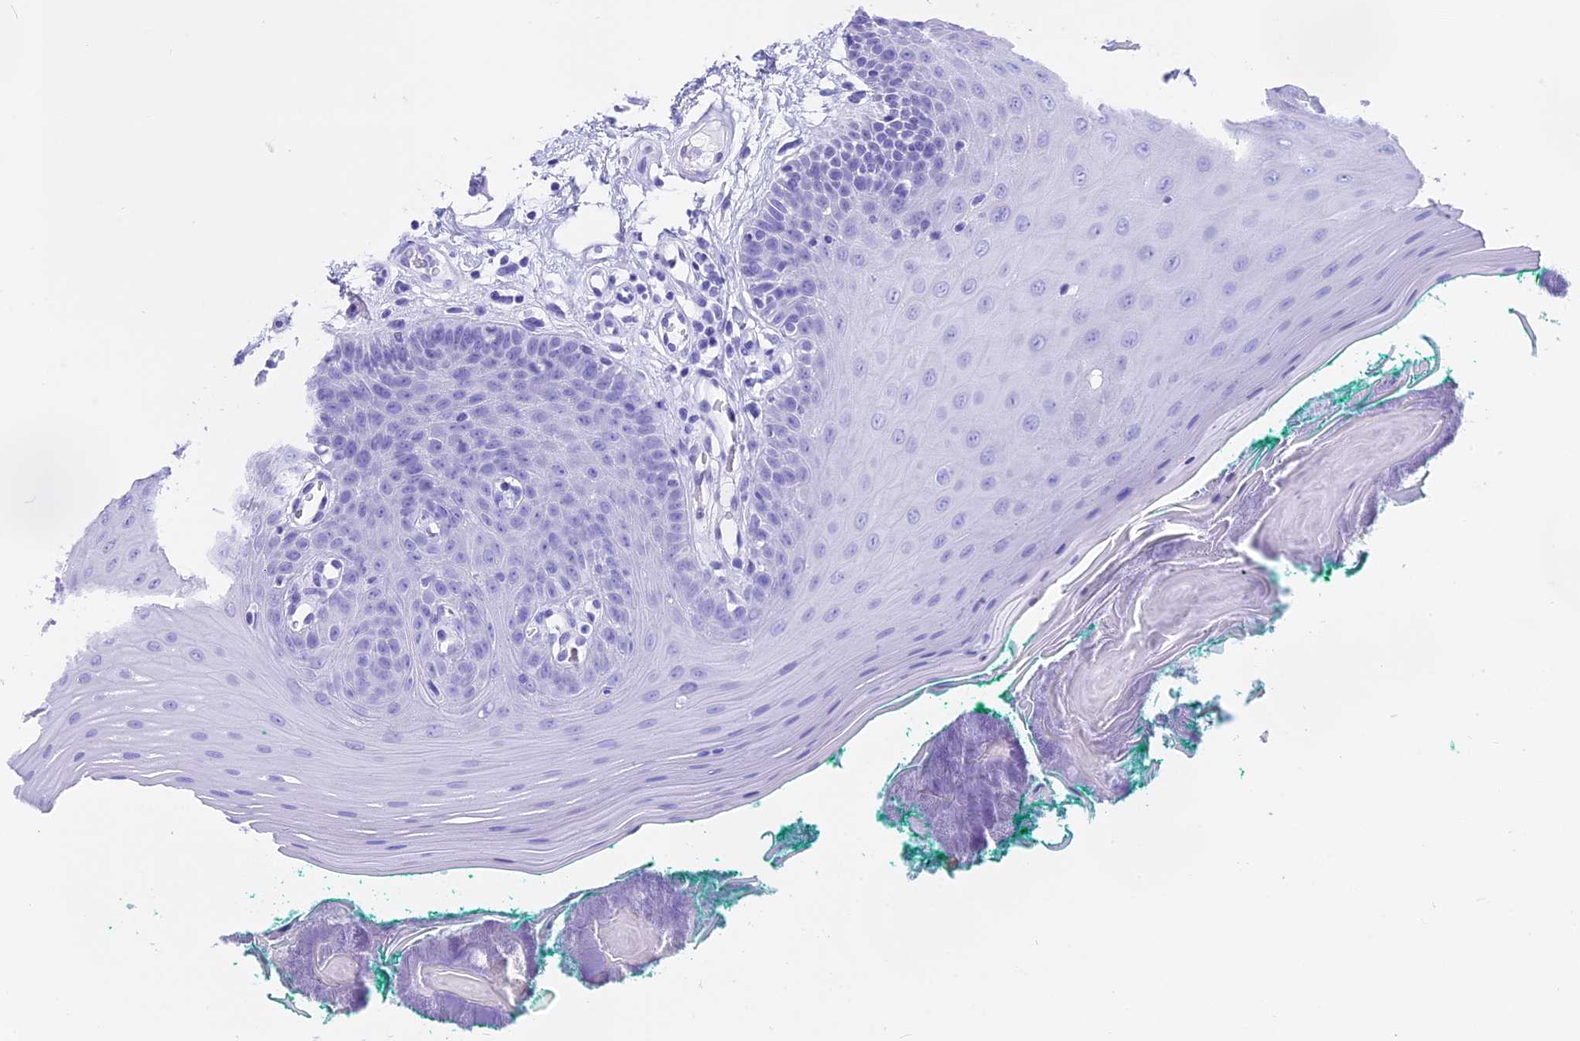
{"staining": {"intensity": "negative", "quantity": "none", "location": "none"}, "tissue": "oral mucosa", "cell_type": "Squamous epithelial cells", "image_type": "normal", "snomed": [{"axis": "morphology", "description": "Normal tissue, NOS"}, {"axis": "topography", "description": "Skeletal muscle"}, {"axis": "topography", "description": "Oral tissue"}], "caption": "Squamous epithelial cells show no significant expression in unremarkable oral mucosa. (Stains: DAB immunohistochemistry (IHC) with hematoxylin counter stain, Microscopy: brightfield microscopy at high magnification).", "gene": "WFDC2", "patient": {"sex": "male", "age": 58}}